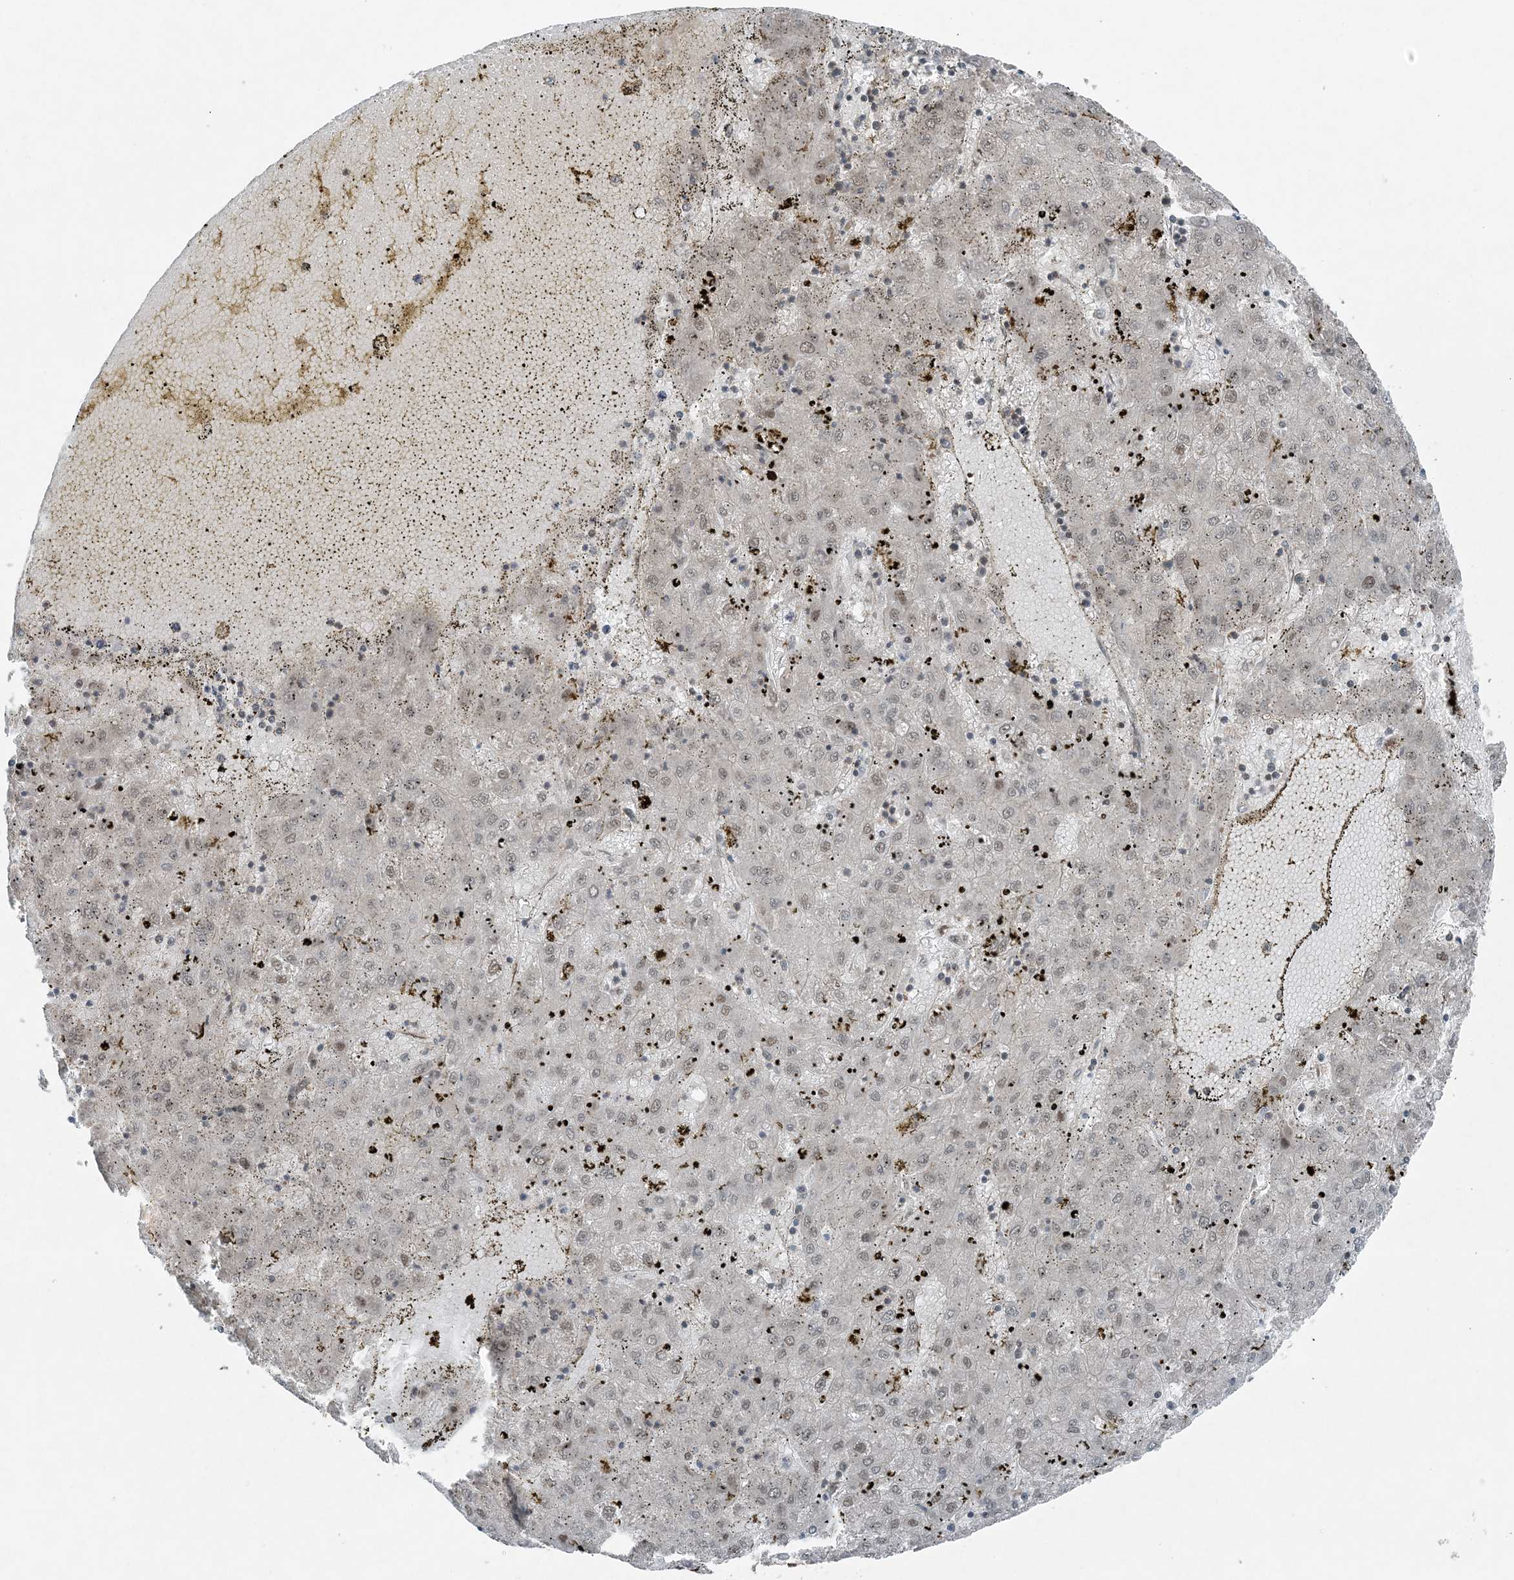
{"staining": {"intensity": "weak", "quantity": ">75%", "location": "nuclear"}, "tissue": "liver cancer", "cell_type": "Tumor cells", "image_type": "cancer", "snomed": [{"axis": "morphology", "description": "Carcinoma, Hepatocellular, NOS"}, {"axis": "topography", "description": "Liver"}], "caption": "Hepatocellular carcinoma (liver) was stained to show a protein in brown. There is low levels of weak nuclear positivity in about >75% of tumor cells.", "gene": "COPS7B", "patient": {"sex": "male", "age": 72}}